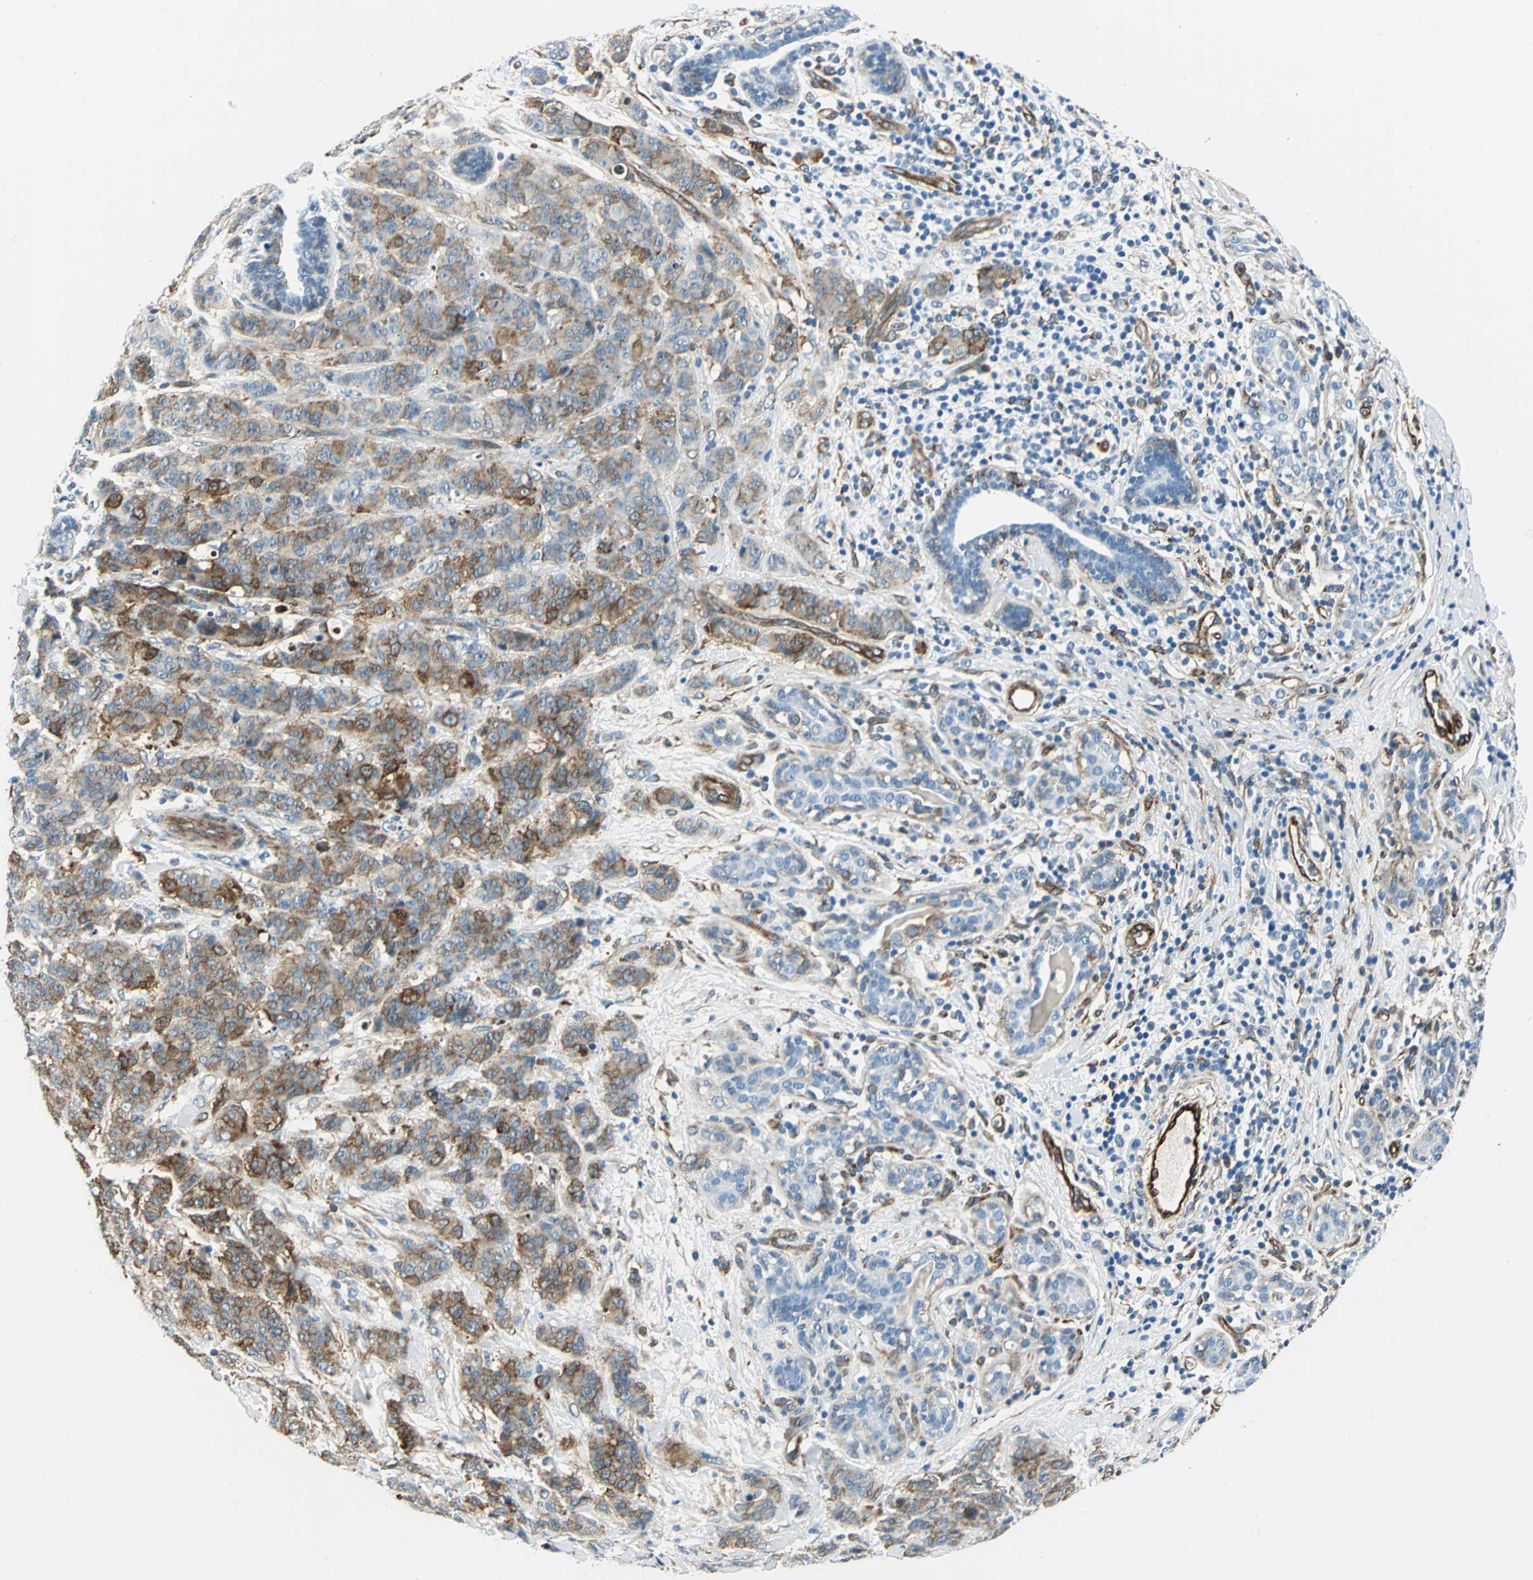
{"staining": {"intensity": "strong", "quantity": "25%-75%", "location": "cytoplasmic/membranous"}, "tissue": "breast cancer", "cell_type": "Tumor cells", "image_type": "cancer", "snomed": [{"axis": "morphology", "description": "Duct carcinoma"}, {"axis": "topography", "description": "Breast"}], "caption": "The immunohistochemical stain labels strong cytoplasmic/membranous expression in tumor cells of breast cancer (intraductal carcinoma) tissue. Using DAB (3,3'-diaminobenzidine) (brown) and hematoxylin (blue) stains, captured at high magnification using brightfield microscopy.", "gene": "HSPB1", "patient": {"sex": "female", "age": 40}}